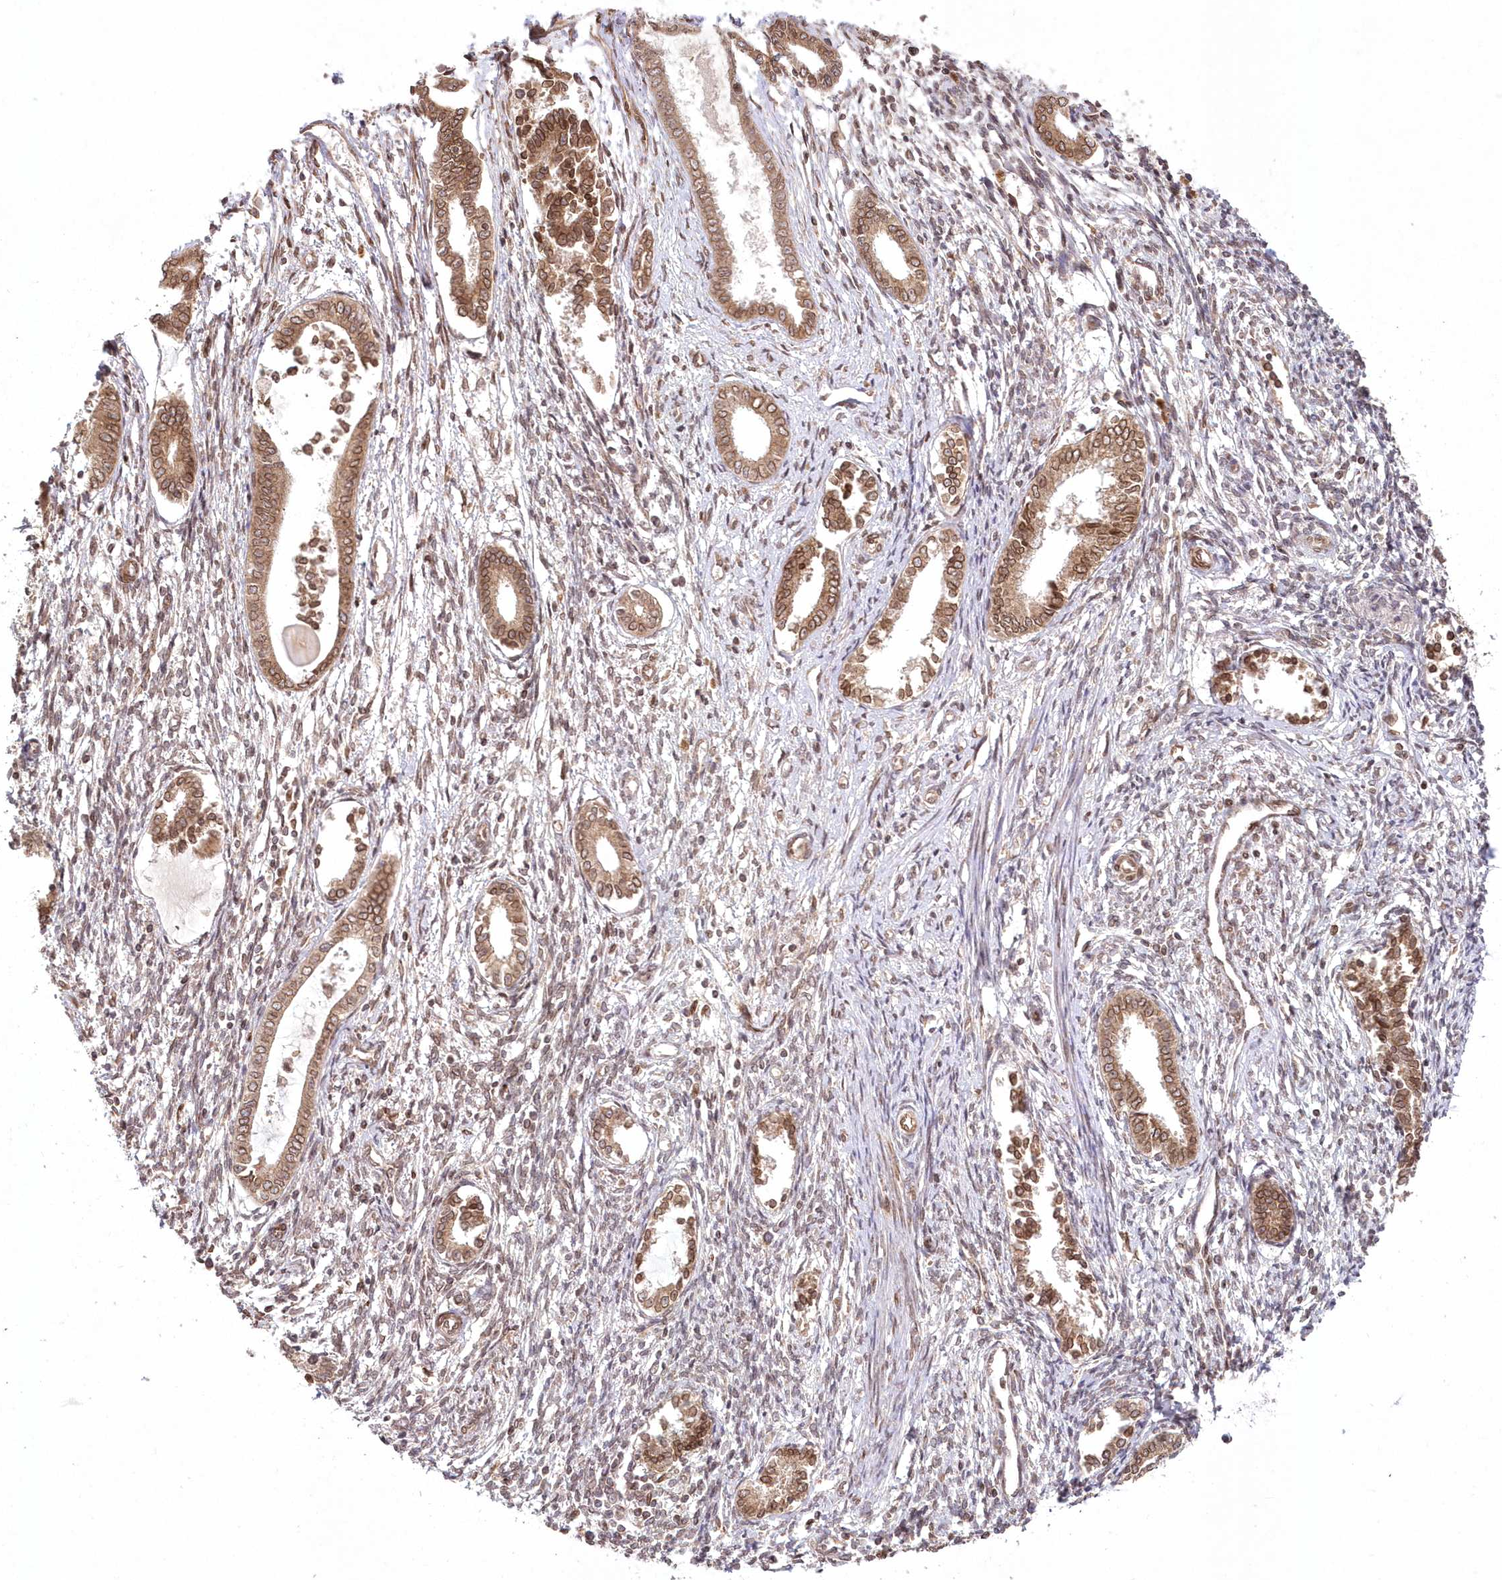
{"staining": {"intensity": "weak", "quantity": "25%-75%", "location": "cytoplasmic/membranous,nuclear"}, "tissue": "endometrium", "cell_type": "Cells in endometrial stroma", "image_type": "normal", "snomed": [{"axis": "morphology", "description": "Normal tissue, NOS"}, {"axis": "topography", "description": "Endometrium"}], "caption": "Protein staining of normal endometrium demonstrates weak cytoplasmic/membranous,nuclear staining in approximately 25%-75% of cells in endometrial stroma.", "gene": "DNAJC27", "patient": {"sex": "female", "age": 56}}